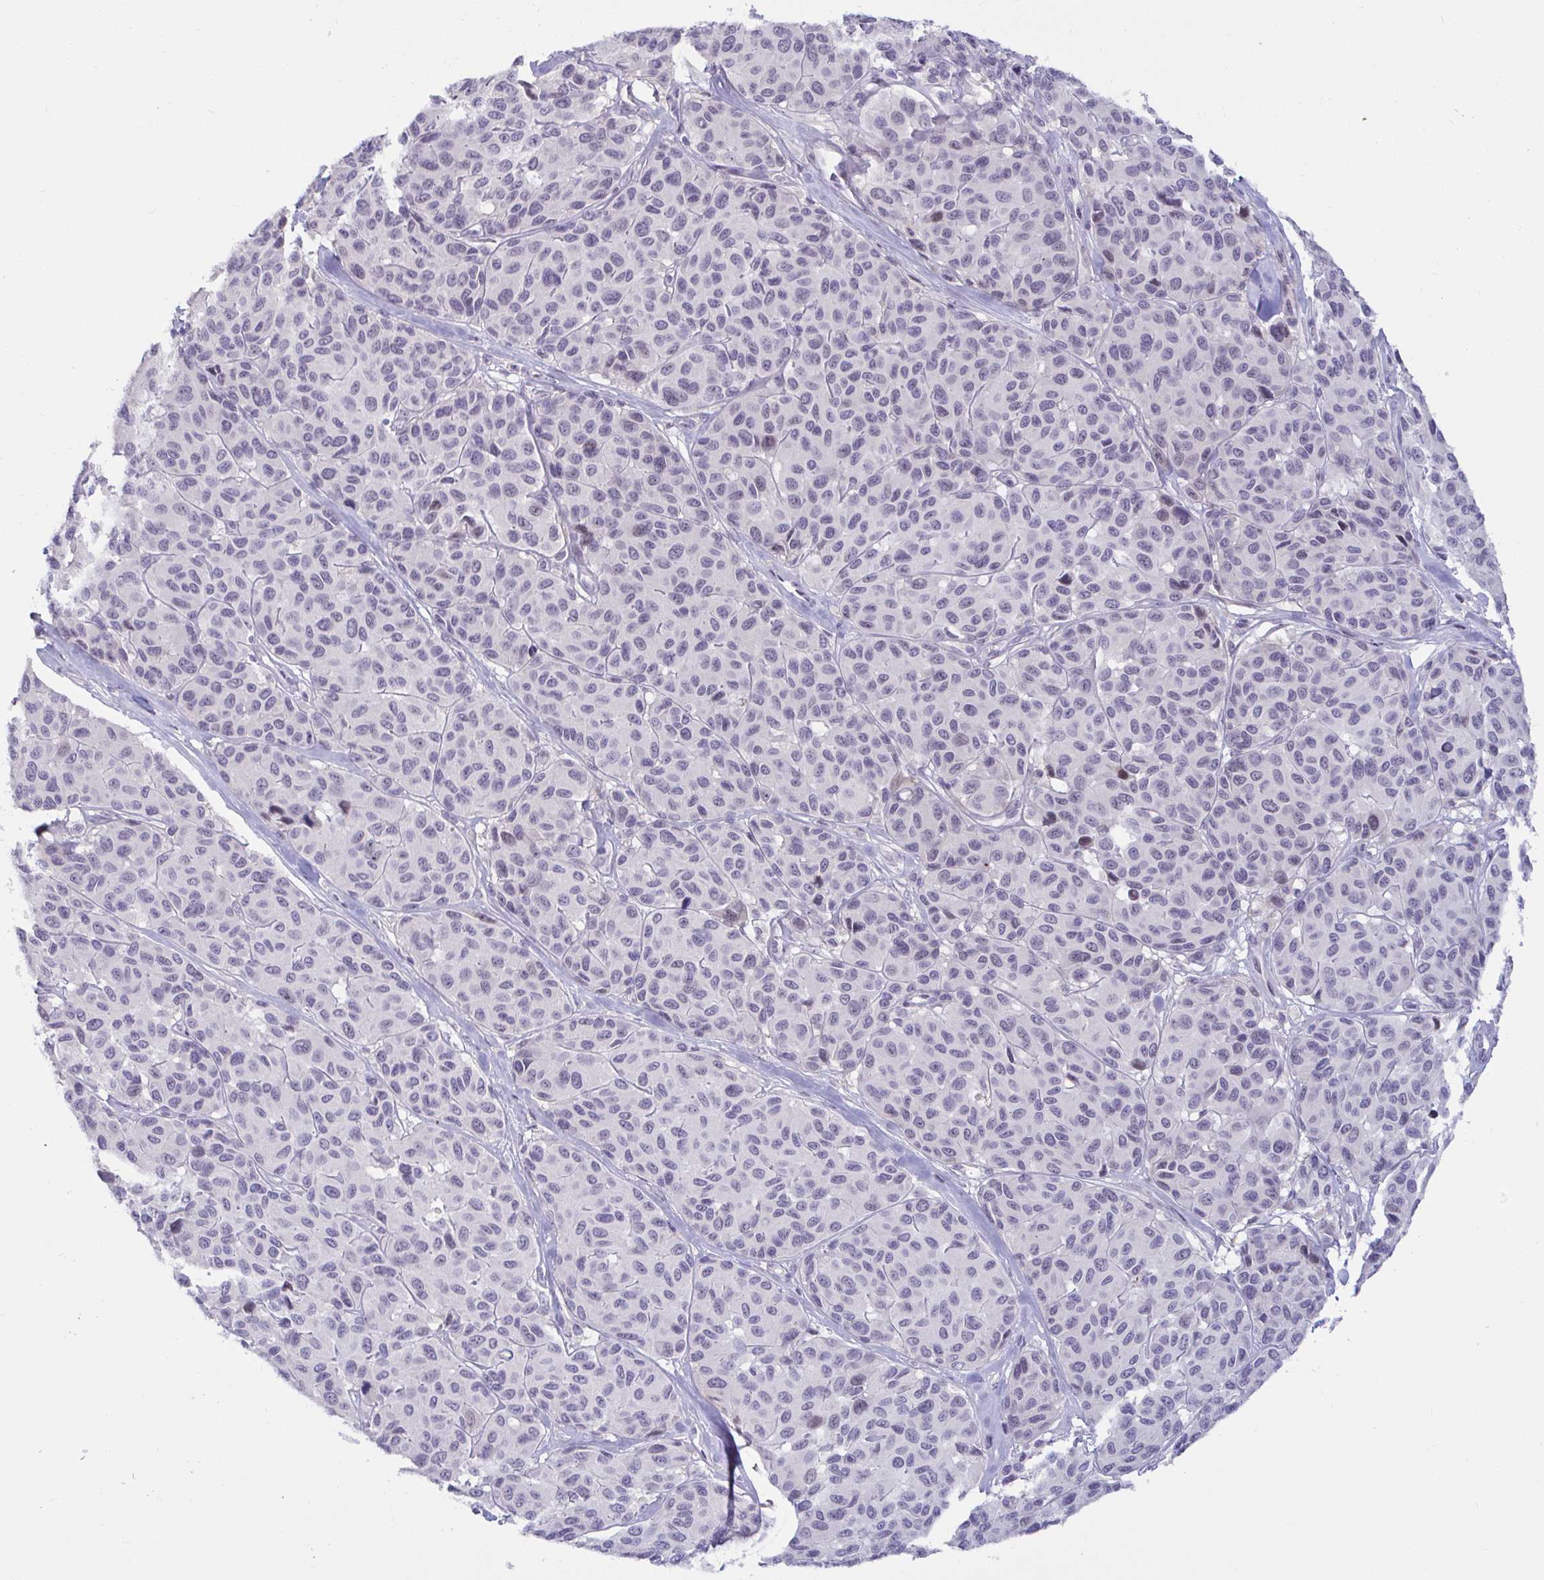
{"staining": {"intensity": "negative", "quantity": "none", "location": "none"}, "tissue": "melanoma", "cell_type": "Tumor cells", "image_type": "cancer", "snomed": [{"axis": "morphology", "description": "Malignant melanoma, NOS"}, {"axis": "topography", "description": "Skin"}], "caption": "Protein analysis of melanoma shows no significant staining in tumor cells.", "gene": "GSTM1", "patient": {"sex": "female", "age": 66}}